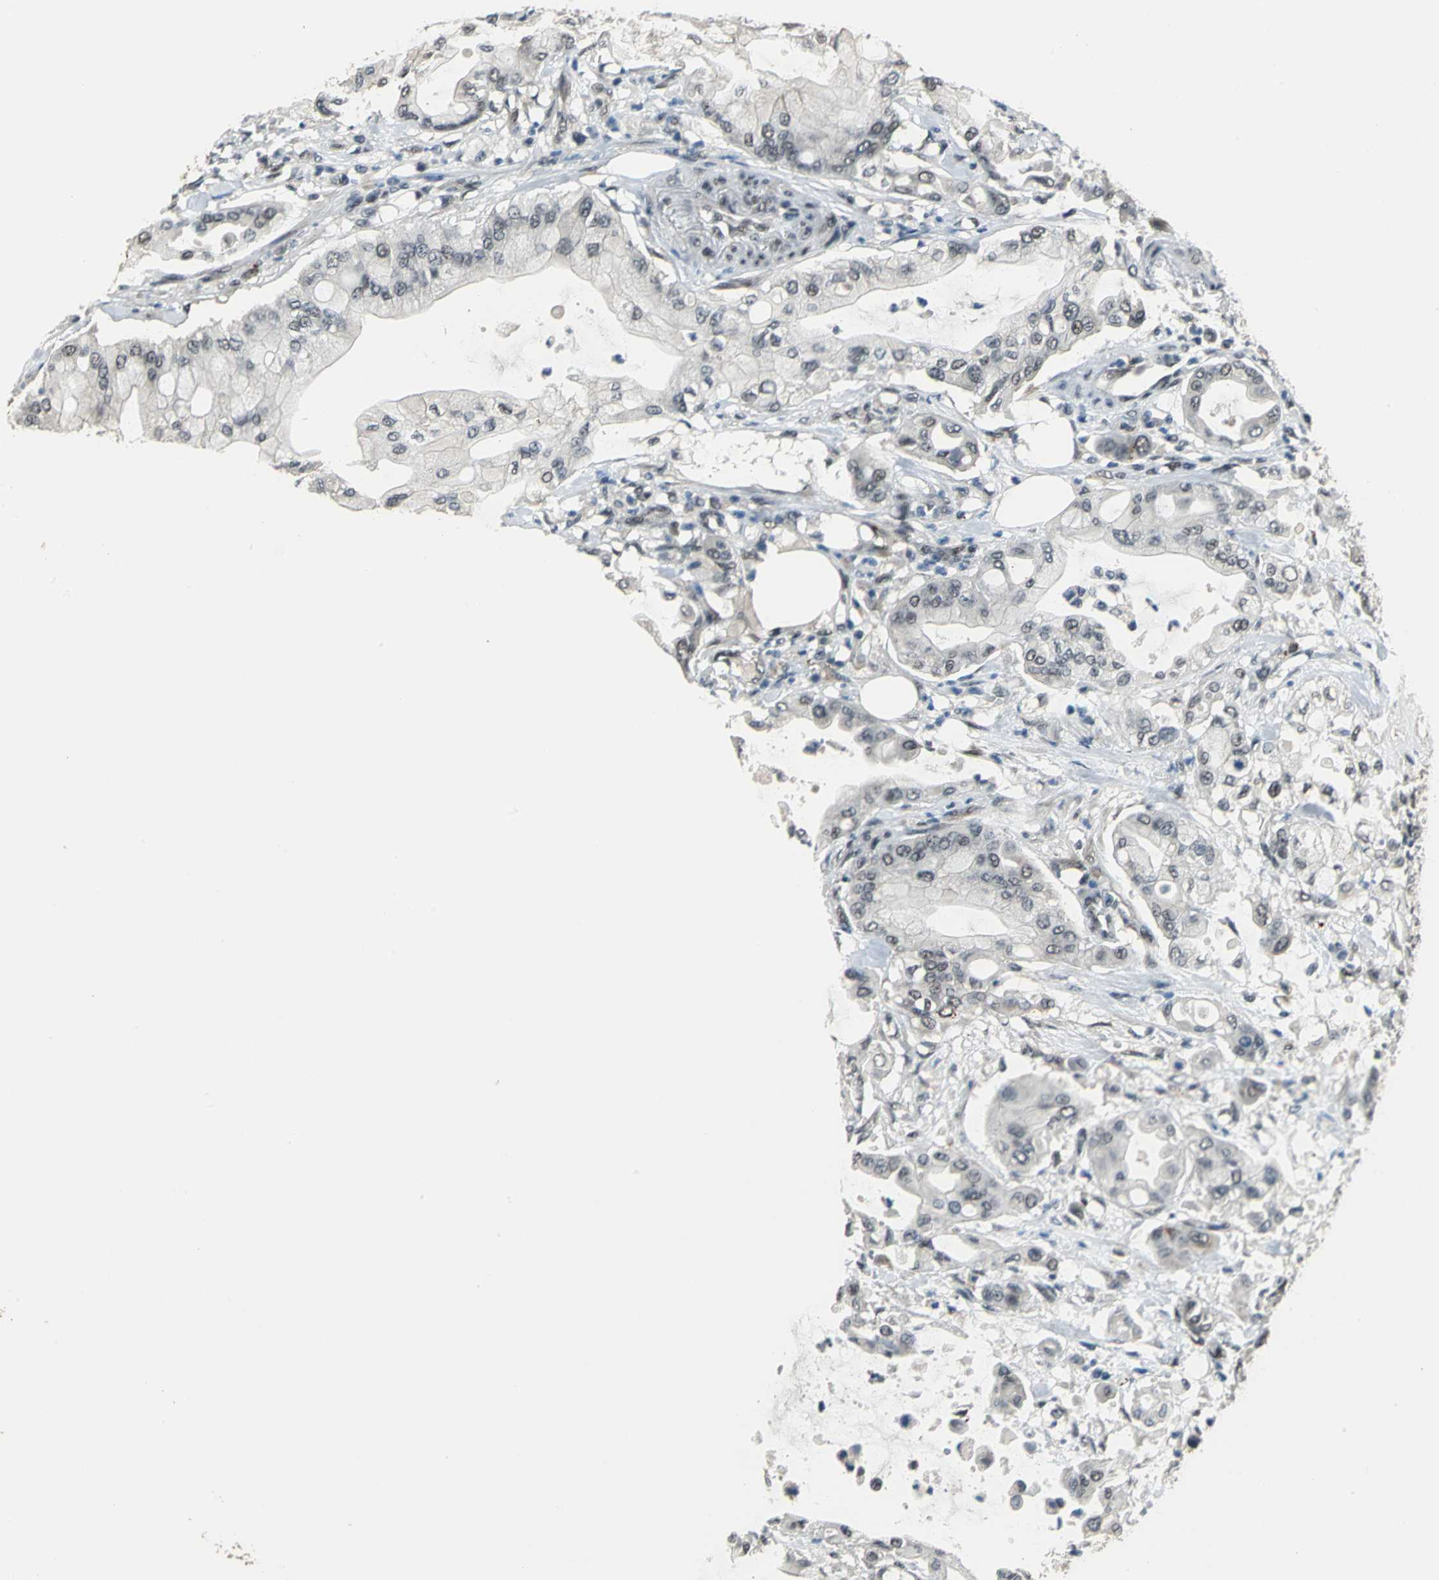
{"staining": {"intensity": "weak", "quantity": "<25%", "location": "cytoplasmic/membranous"}, "tissue": "pancreatic cancer", "cell_type": "Tumor cells", "image_type": "cancer", "snomed": [{"axis": "morphology", "description": "Adenocarcinoma, NOS"}, {"axis": "morphology", "description": "Adenocarcinoma, metastatic, NOS"}, {"axis": "topography", "description": "Lymph node"}, {"axis": "topography", "description": "Pancreas"}, {"axis": "topography", "description": "Duodenum"}], "caption": "Immunohistochemistry (IHC) image of pancreatic cancer (adenocarcinoma) stained for a protein (brown), which shows no positivity in tumor cells. (Brightfield microscopy of DAB (3,3'-diaminobenzidine) immunohistochemistry at high magnification).", "gene": "ELF2", "patient": {"sex": "female", "age": 64}}